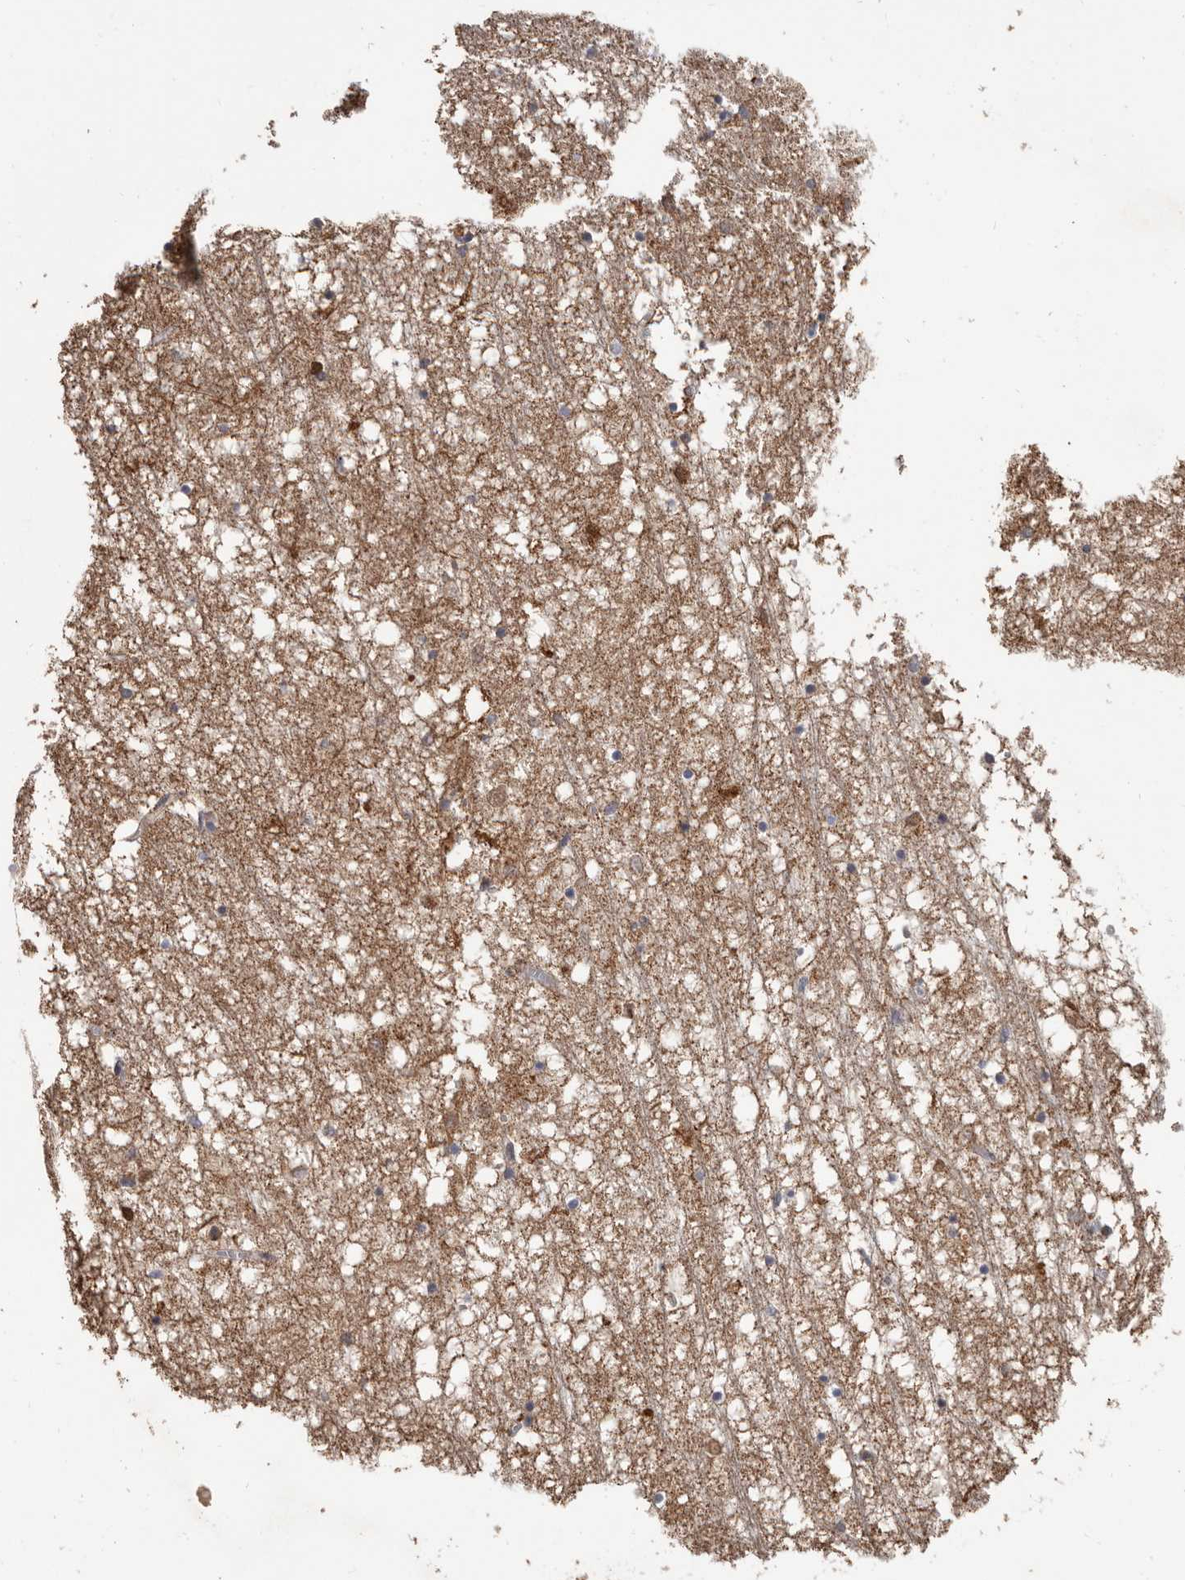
{"staining": {"intensity": "weak", "quantity": "<25%", "location": "cytoplasmic/membranous"}, "tissue": "hippocampus", "cell_type": "Glial cells", "image_type": "normal", "snomed": [{"axis": "morphology", "description": "Normal tissue, NOS"}, {"axis": "topography", "description": "Hippocampus"}], "caption": "An immunohistochemistry (IHC) histopathology image of benign hippocampus is shown. There is no staining in glial cells of hippocampus. (IHC, brightfield microscopy, high magnification).", "gene": "ALDH5A1", "patient": {"sex": "male", "age": 70}}